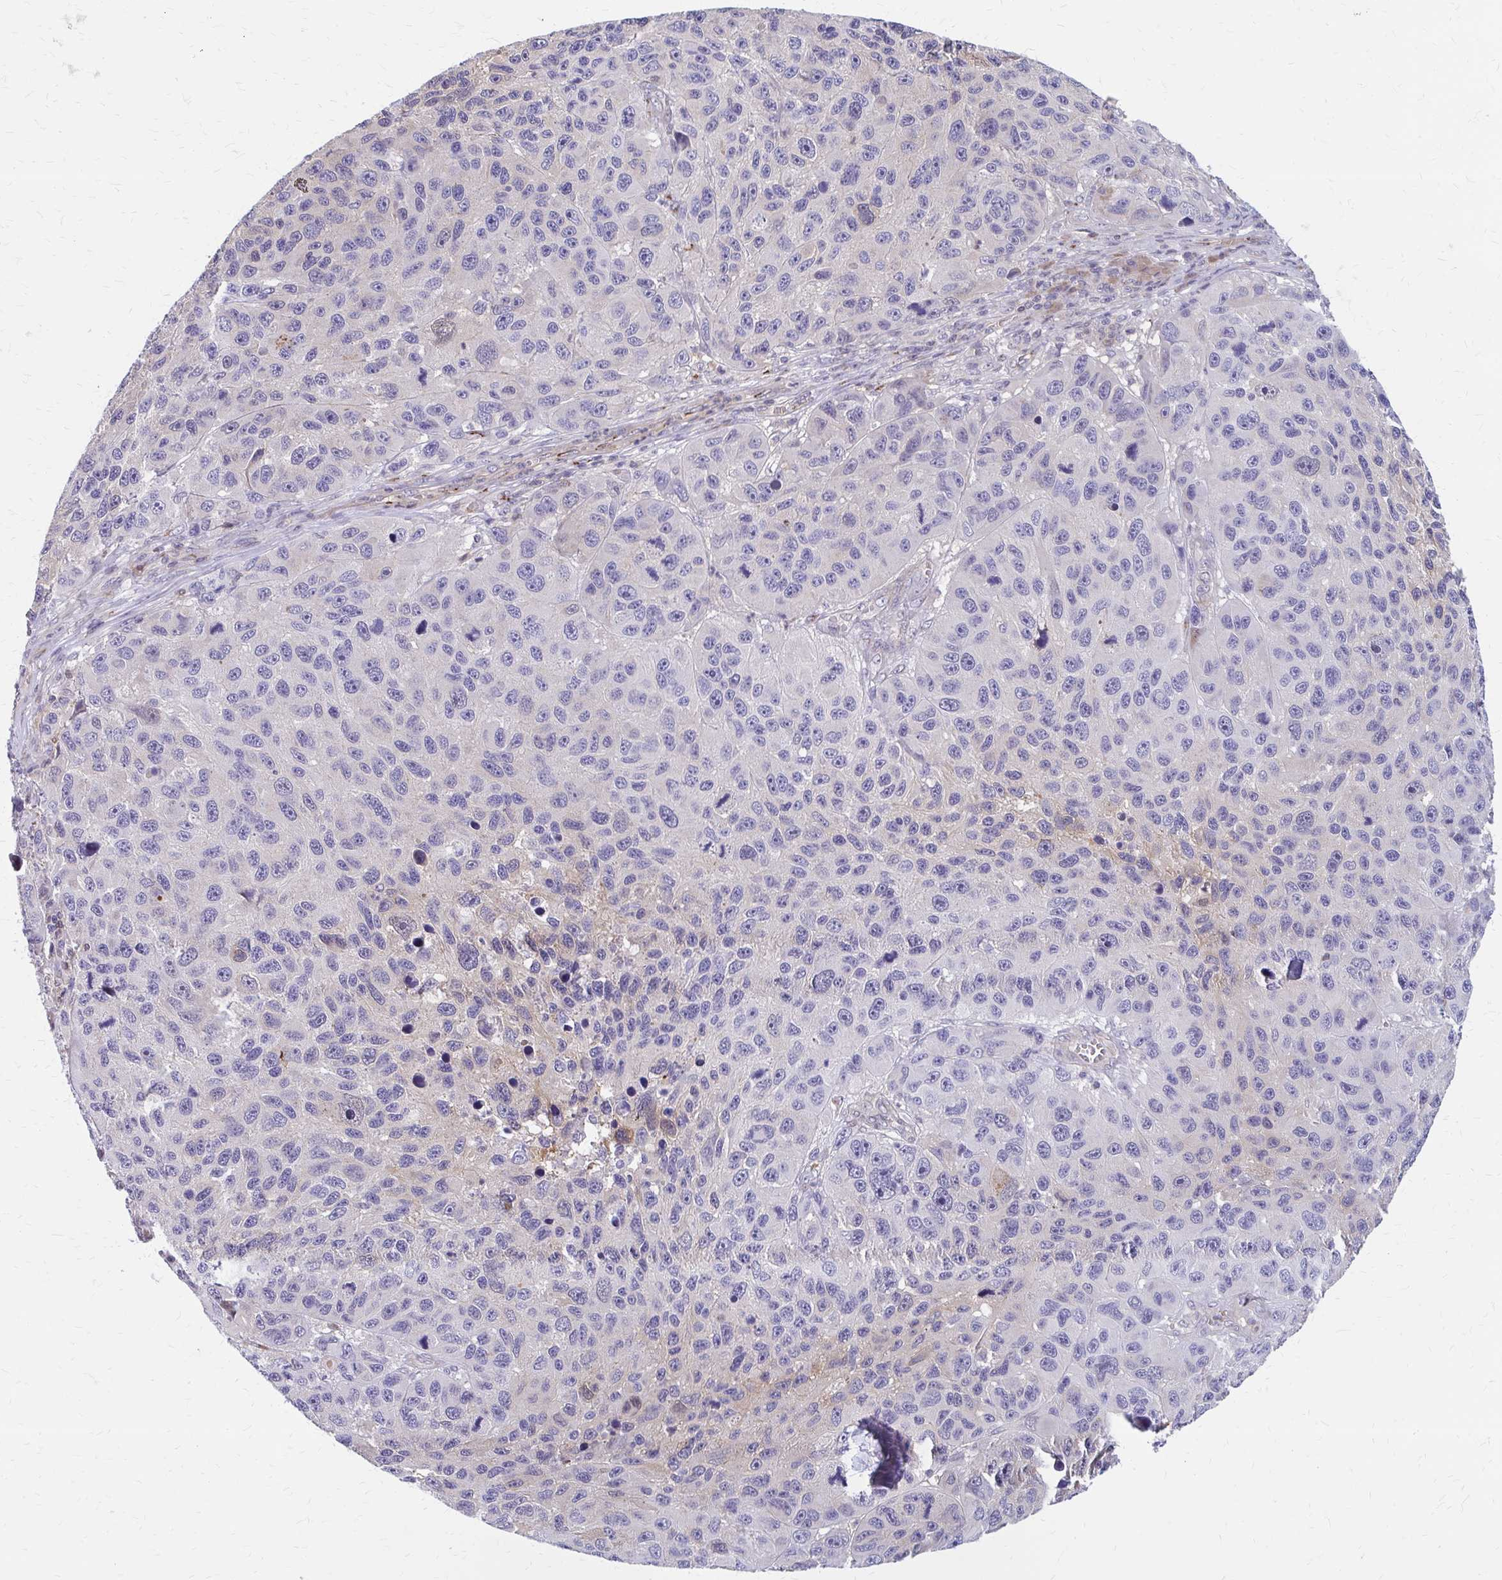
{"staining": {"intensity": "negative", "quantity": "none", "location": "none"}, "tissue": "melanoma", "cell_type": "Tumor cells", "image_type": "cancer", "snomed": [{"axis": "morphology", "description": "Malignant melanoma, NOS"}, {"axis": "topography", "description": "Skin"}], "caption": "Tumor cells show no significant expression in malignant melanoma. Brightfield microscopy of immunohistochemistry stained with DAB (brown) and hematoxylin (blue), captured at high magnification.", "gene": "IFI44L", "patient": {"sex": "male", "age": 53}}